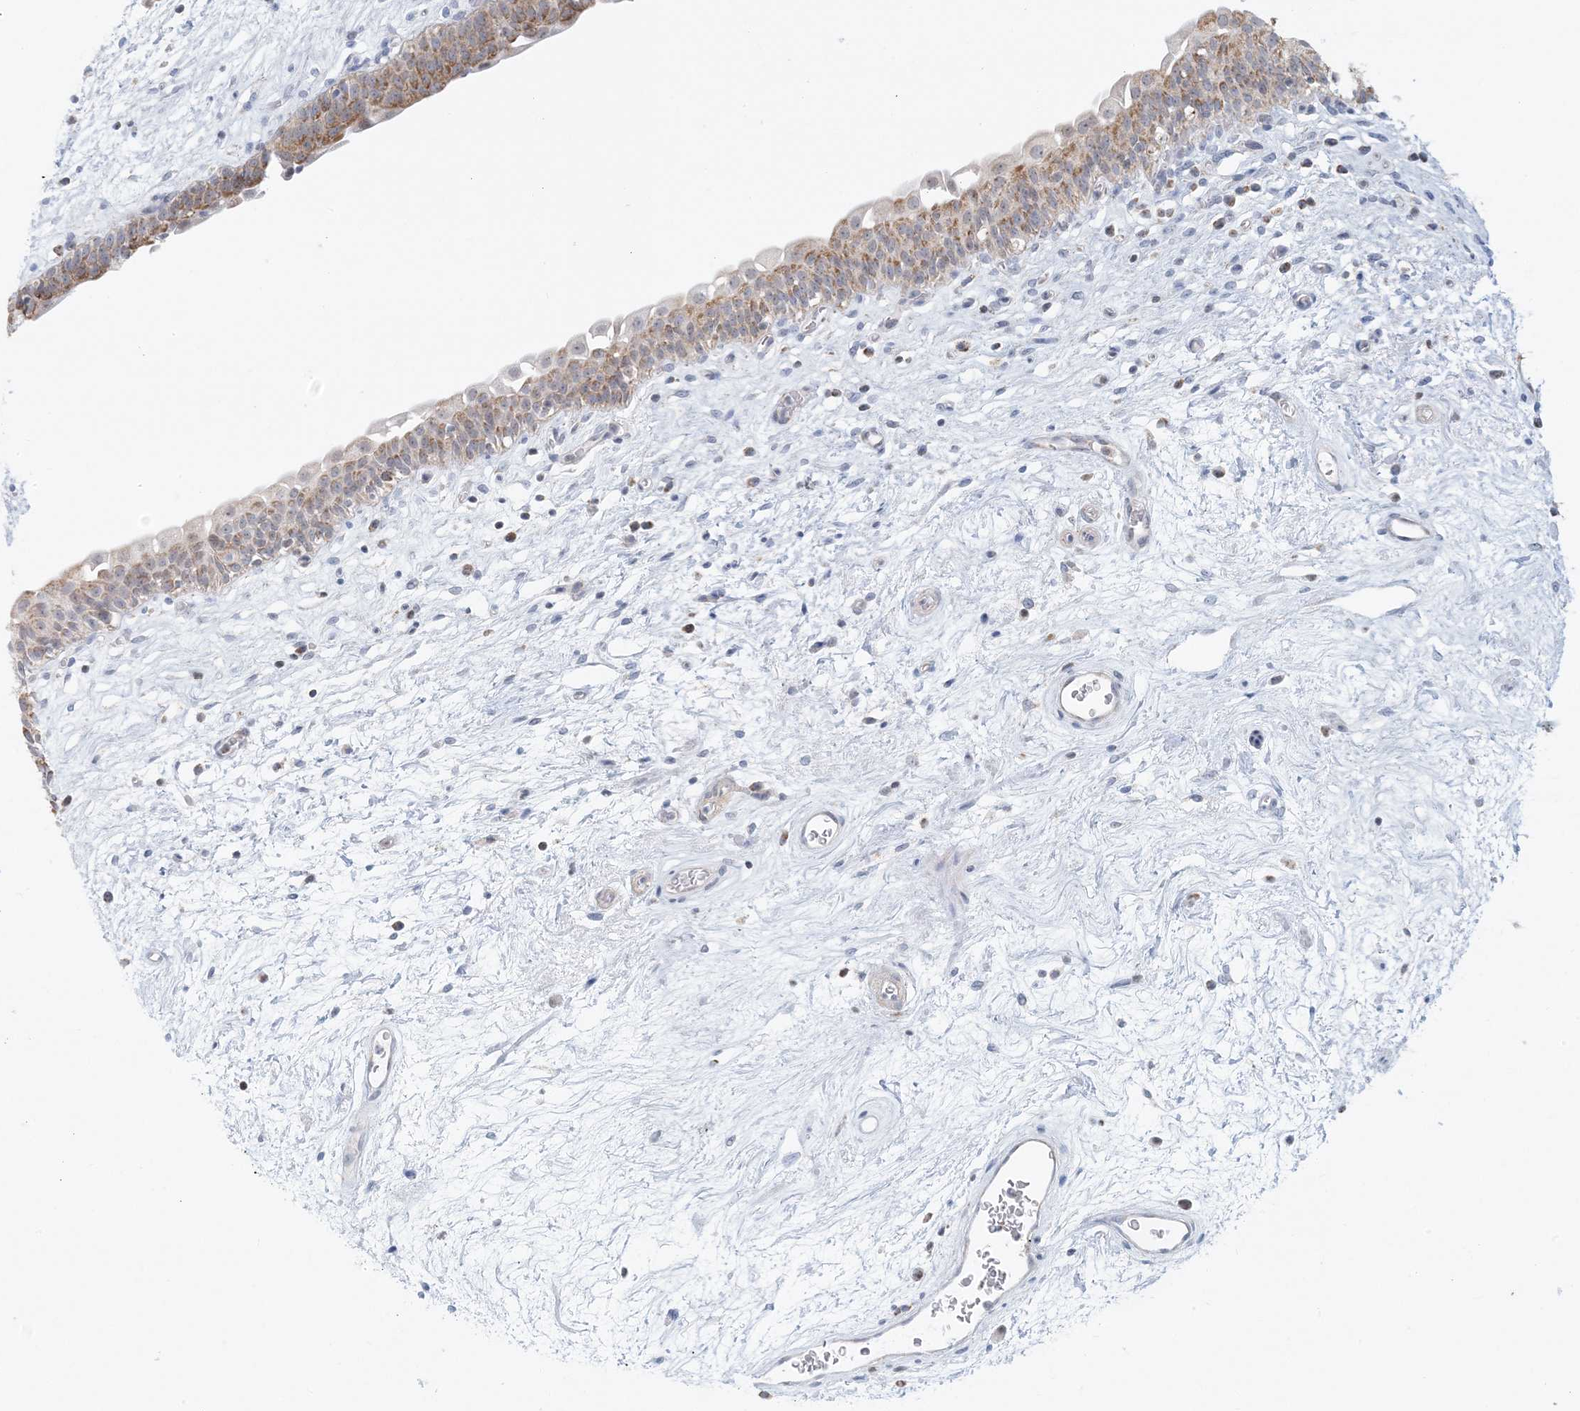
{"staining": {"intensity": "moderate", "quantity": ">75%", "location": "cytoplasmic/membranous"}, "tissue": "urinary bladder", "cell_type": "Urothelial cells", "image_type": "normal", "snomed": [{"axis": "morphology", "description": "Normal tissue, NOS"}, {"axis": "topography", "description": "Urinary bladder"}], "caption": "Immunohistochemistry photomicrograph of benign urinary bladder: urinary bladder stained using immunohistochemistry (IHC) exhibits medium levels of moderate protein expression localized specifically in the cytoplasmic/membranous of urothelial cells, appearing as a cytoplasmic/membranous brown color.", "gene": "BDH1", "patient": {"sex": "male", "age": 83}}